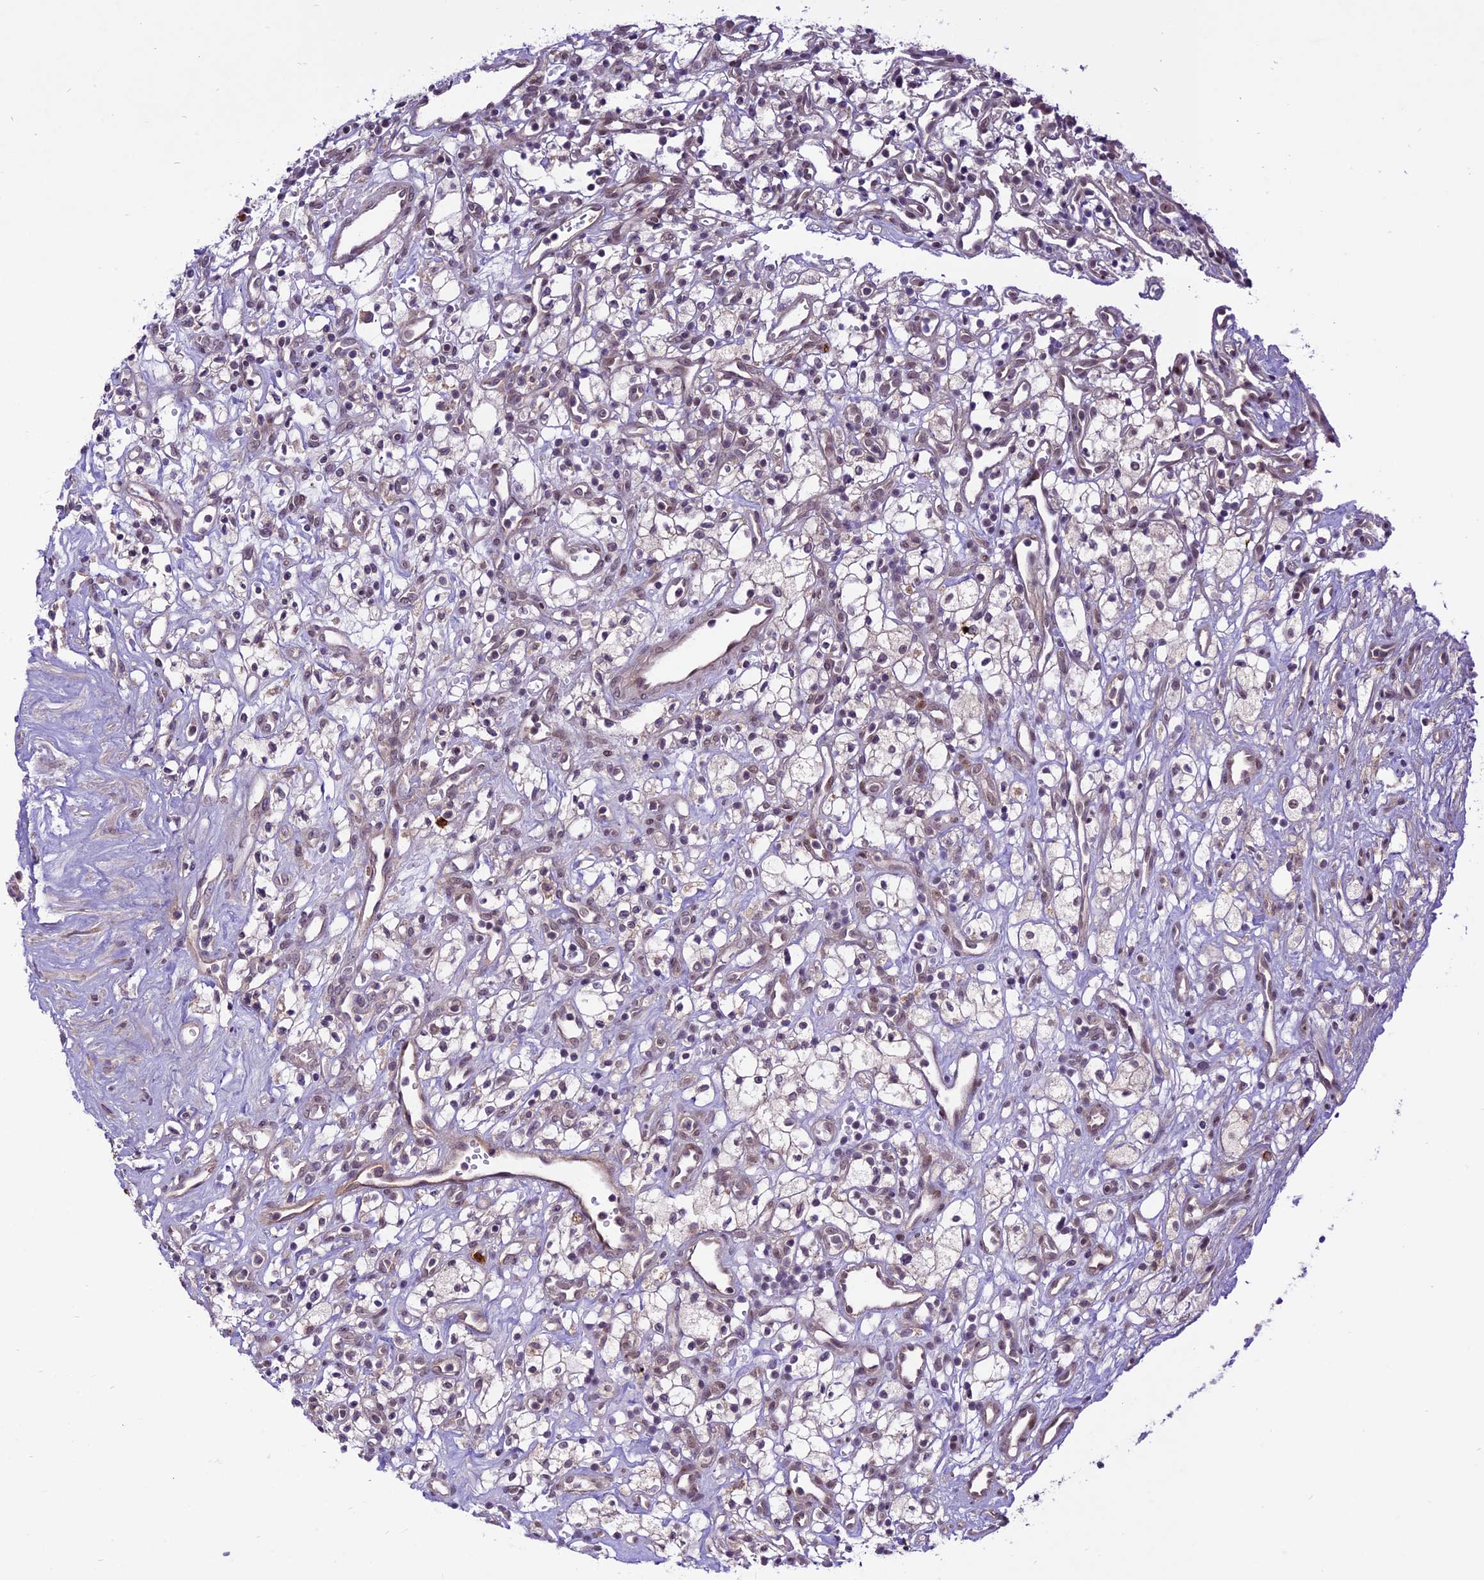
{"staining": {"intensity": "weak", "quantity": "<25%", "location": "nuclear"}, "tissue": "renal cancer", "cell_type": "Tumor cells", "image_type": "cancer", "snomed": [{"axis": "morphology", "description": "Adenocarcinoma, NOS"}, {"axis": "topography", "description": "Kidney"}], "caption": "Tumor cells are negative for brown protein staining in adenocarcinoma (renal).", "gene": "SPRED1", "patient": {"sex": "male", "age": 59}}